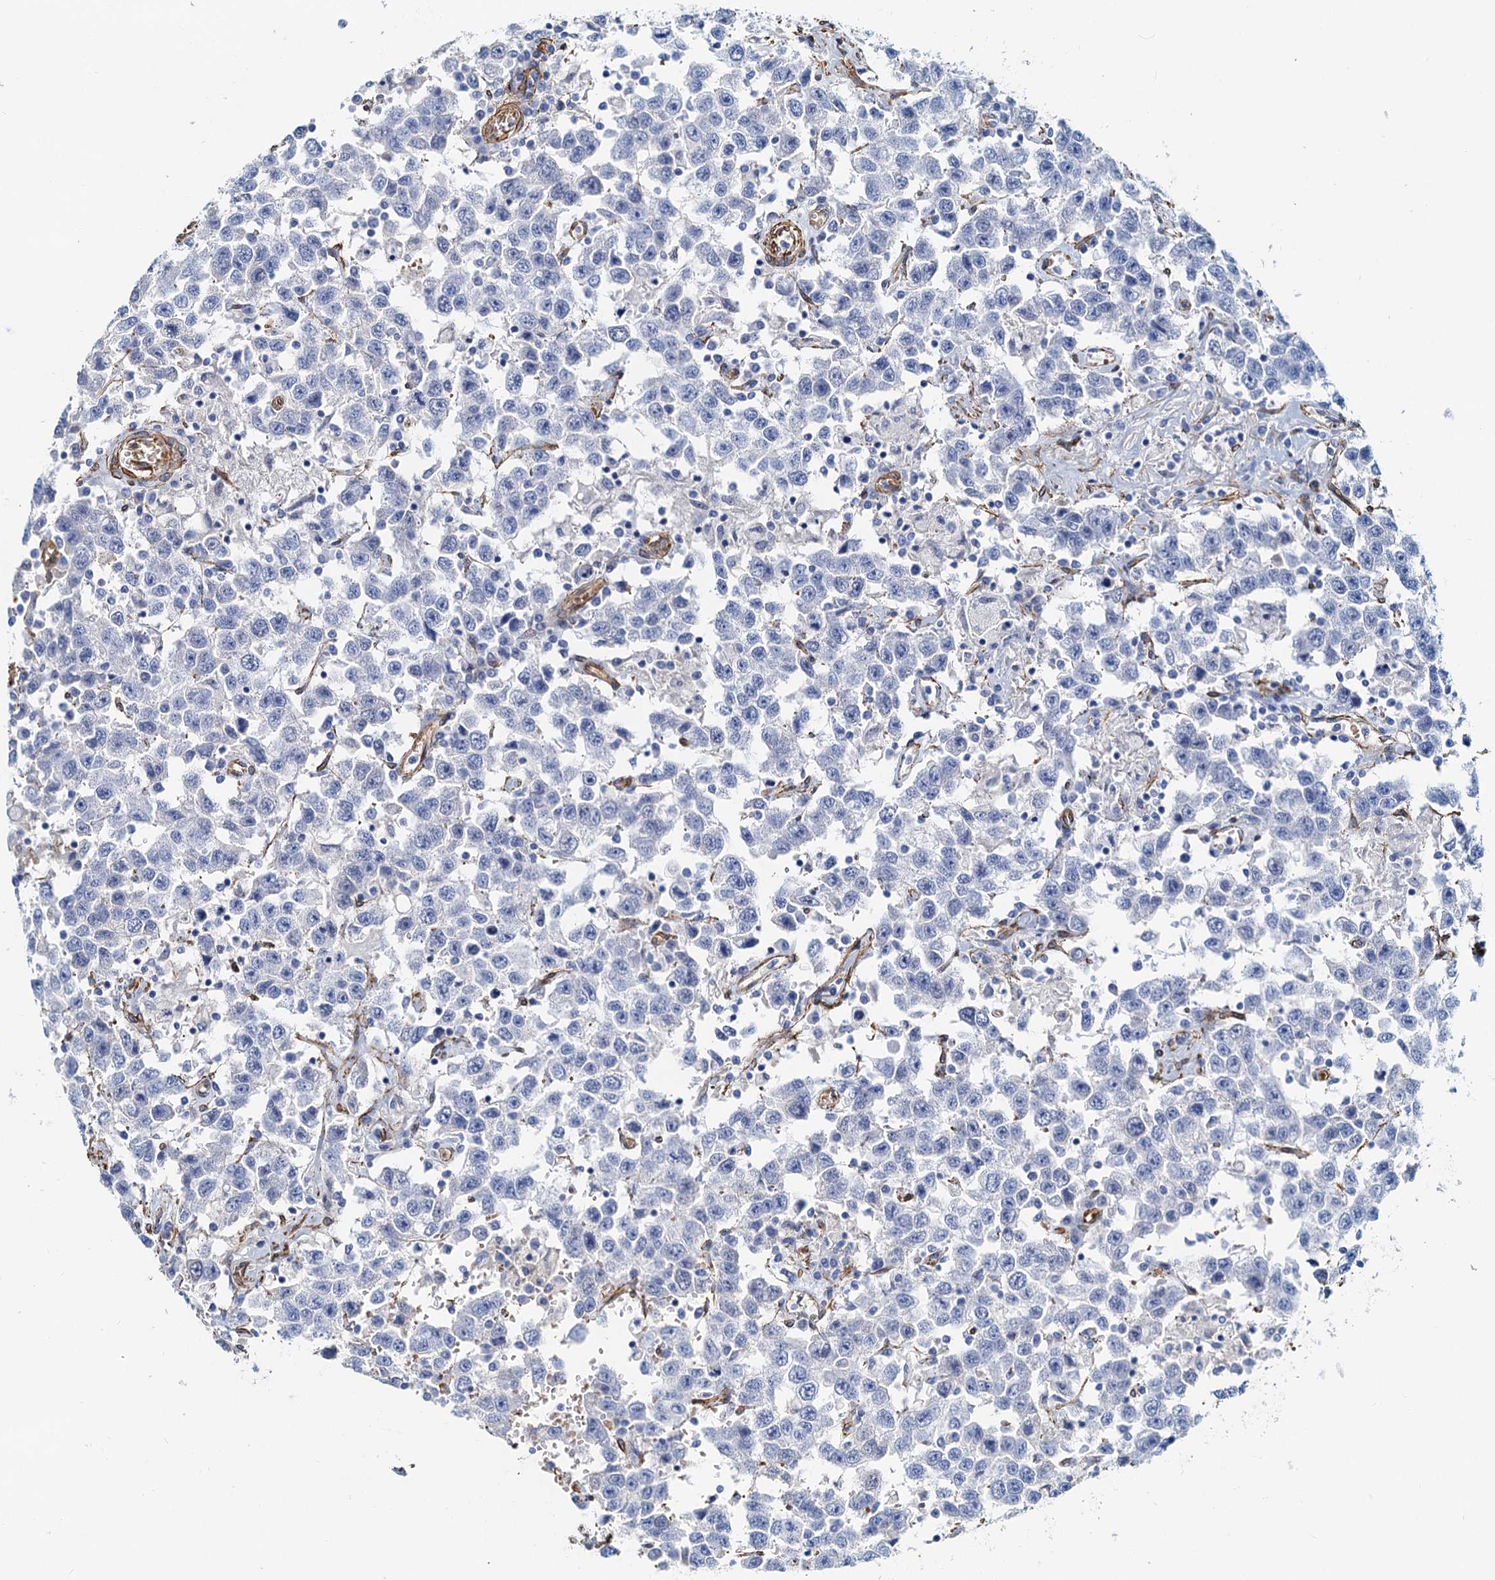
{"staining": {"intensity": "negative", "quantity": "none", "location": "none"}, "tissue": "testis cancer", "cell_type": "Tumor cells", "image_type": "cancer", "snomed": [{"axis": "morphology", "description": "Seminoma, NOS"}, {"axis": "topography", "description": "Testis"}], "caption": "There is no significant staining in tumor cells of testis cancer.", "gene": "DGKG", "patient": {"sex": "male", "age": 41}}